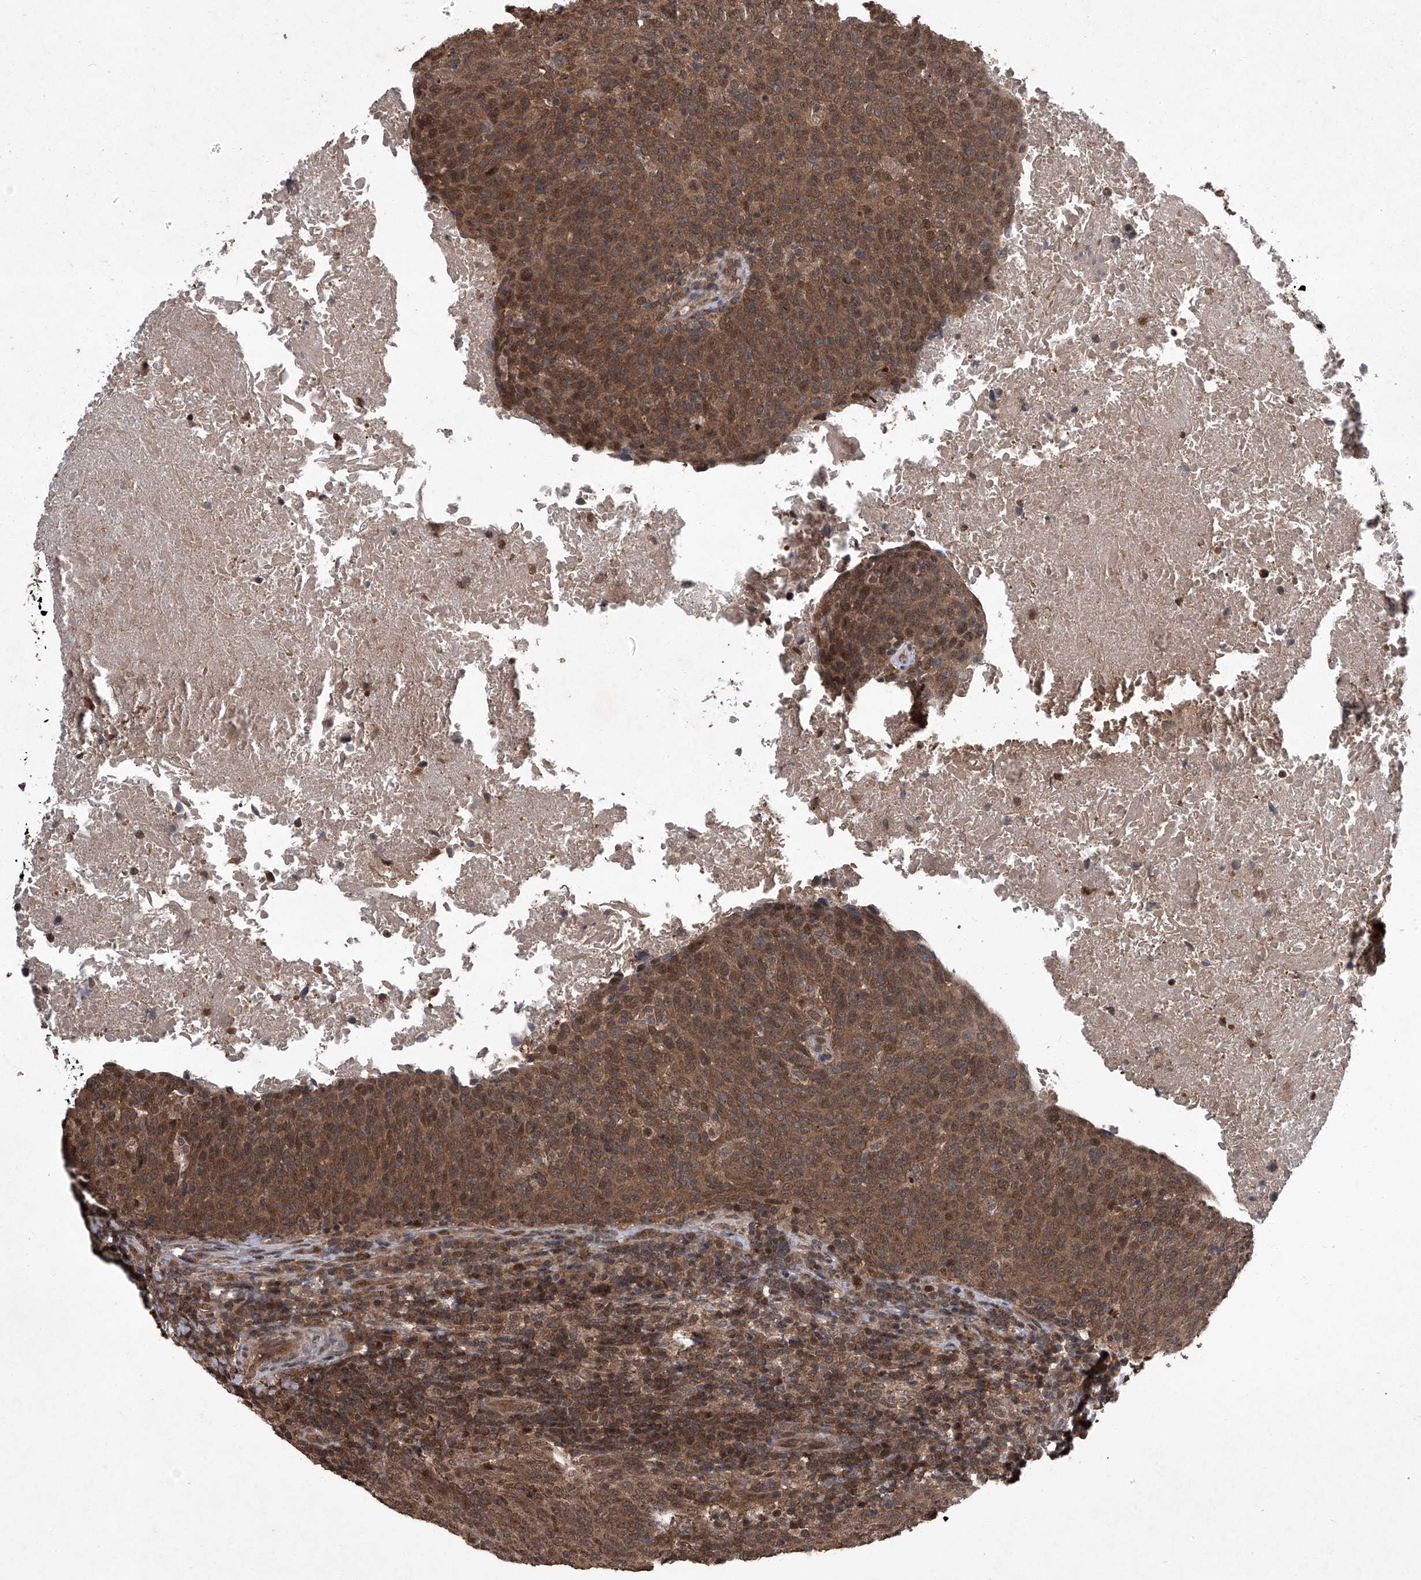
{"staining": {"intensity": "strong", "quantity": ">75%", "location": "cytoplasmic/membranous,nuclear"}, "tissue": "head and neck cancer", "cell_type": "Tumor cells", "image_type": "cancer", "snomed": [{"axis": "morphology", "description": "Squamous cell carcinoma, NOS"}, {"axis": "morphology", "description": "Squamous cell carcinoma, metastatic, NOS"}, {"axis": "topography", "description": "Lymph node"}, {"axis": "topography", "description": "Head-Neck"}], "caption": "A histopathology image showing strong cytoplasmic/membranous and nuclear expression in approximately >75% of tumor cells in head and neck squamous cell carcinoma, as visualized by brown immunohistochemical staining.", "gene": "TSNAX", "patient": {"sex": "male", "age": 62}}